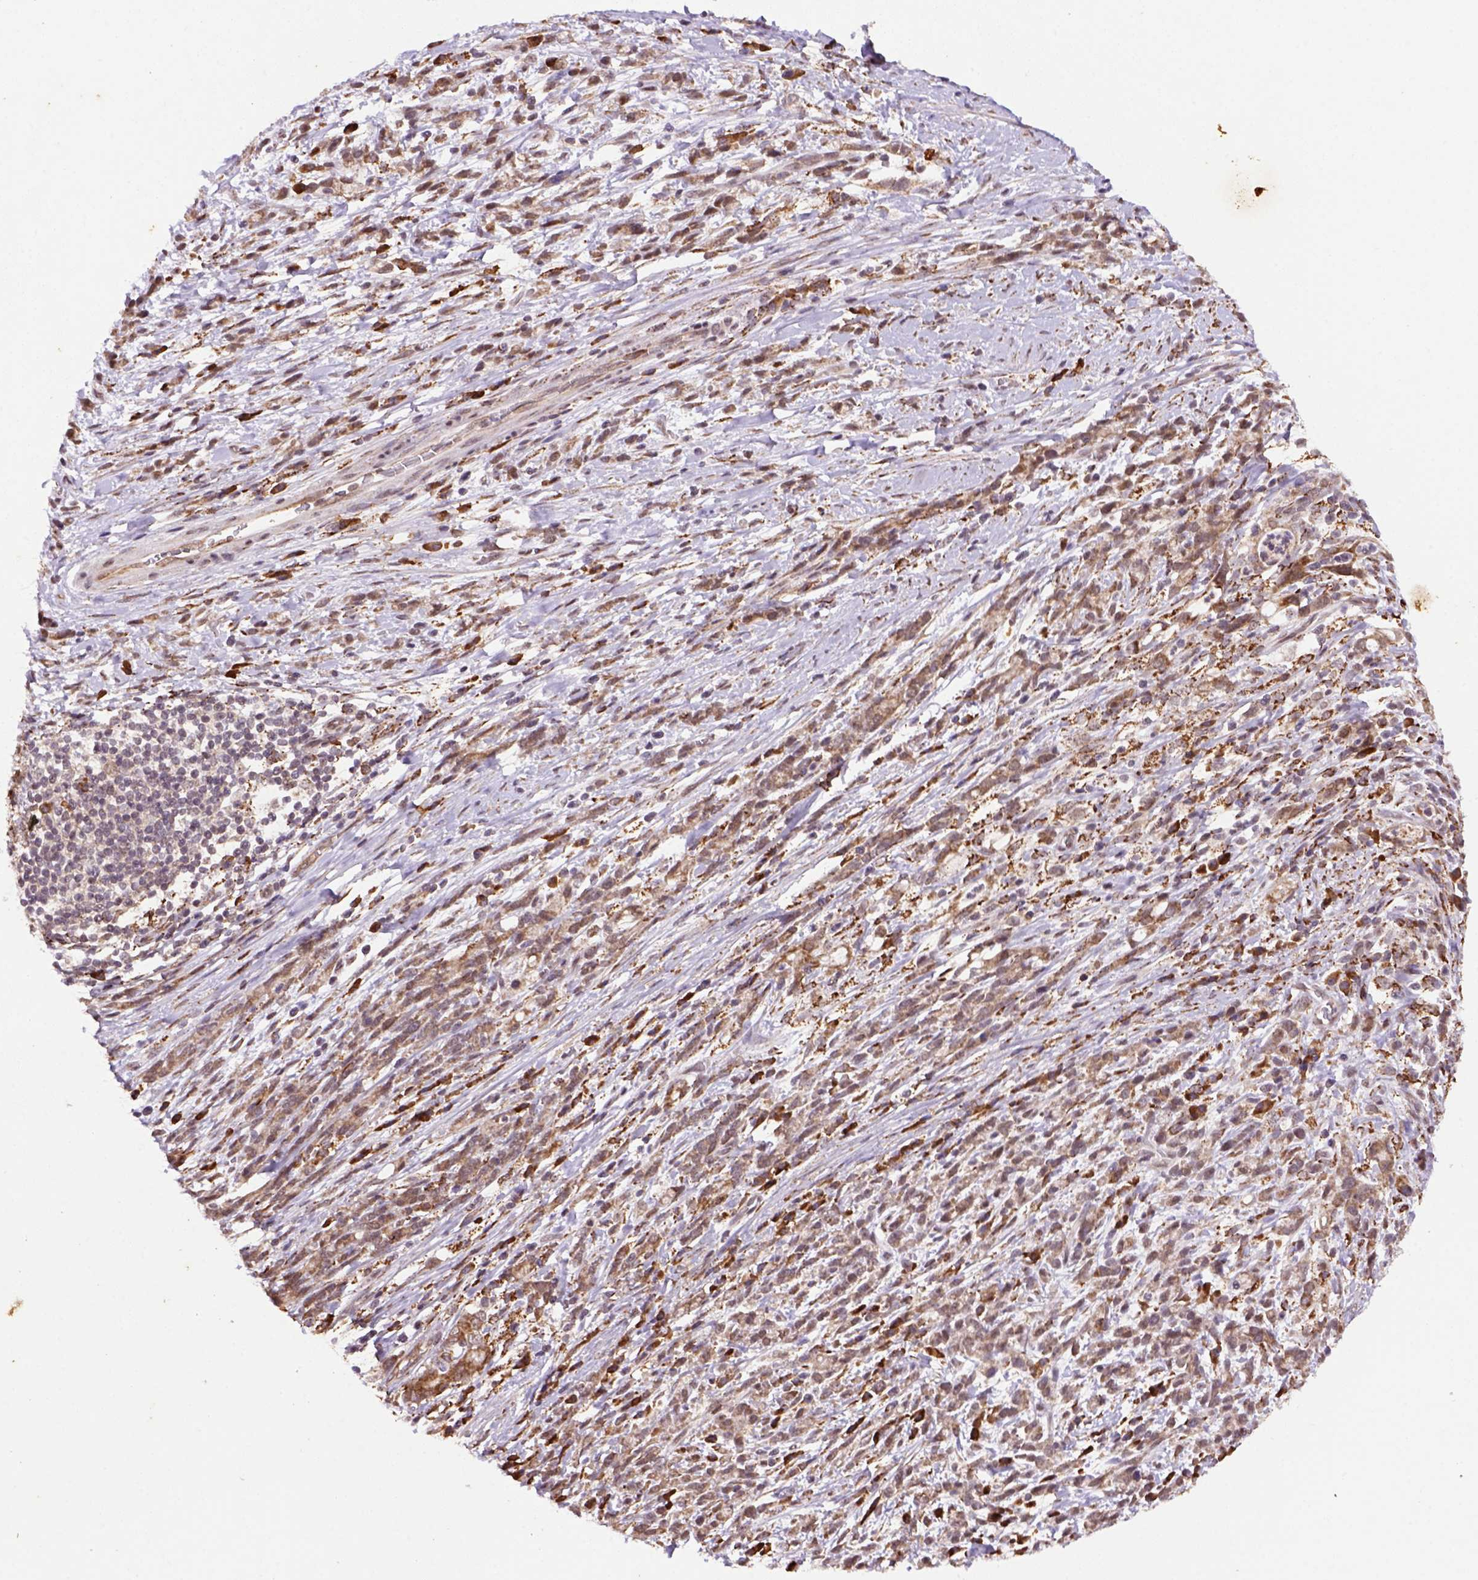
{"staining": {"intensity": "moderate", "quantity": ">75%", "location": "cytoplasmic/membranous"}, "tissue": "stomach cancer", "cell_type": "Tumor cells", "image_type": "cancer", "snomed": [{"axis": "morphology", "description": "Adenocarcinoma, NOS"}, {"axis": "topography", "description": "Stomach"}], "caption": "Stomach adenocarcinoma tissue shows moderate cytoplasmic/membranous expression in about >75% of tumor cells (Stains: DAB in brown, nuclei in blue, Microscopy: brightfield microscopy at high magnification).", "gene": "FZD7", "patient": {"sex": "female", "age": 57}}